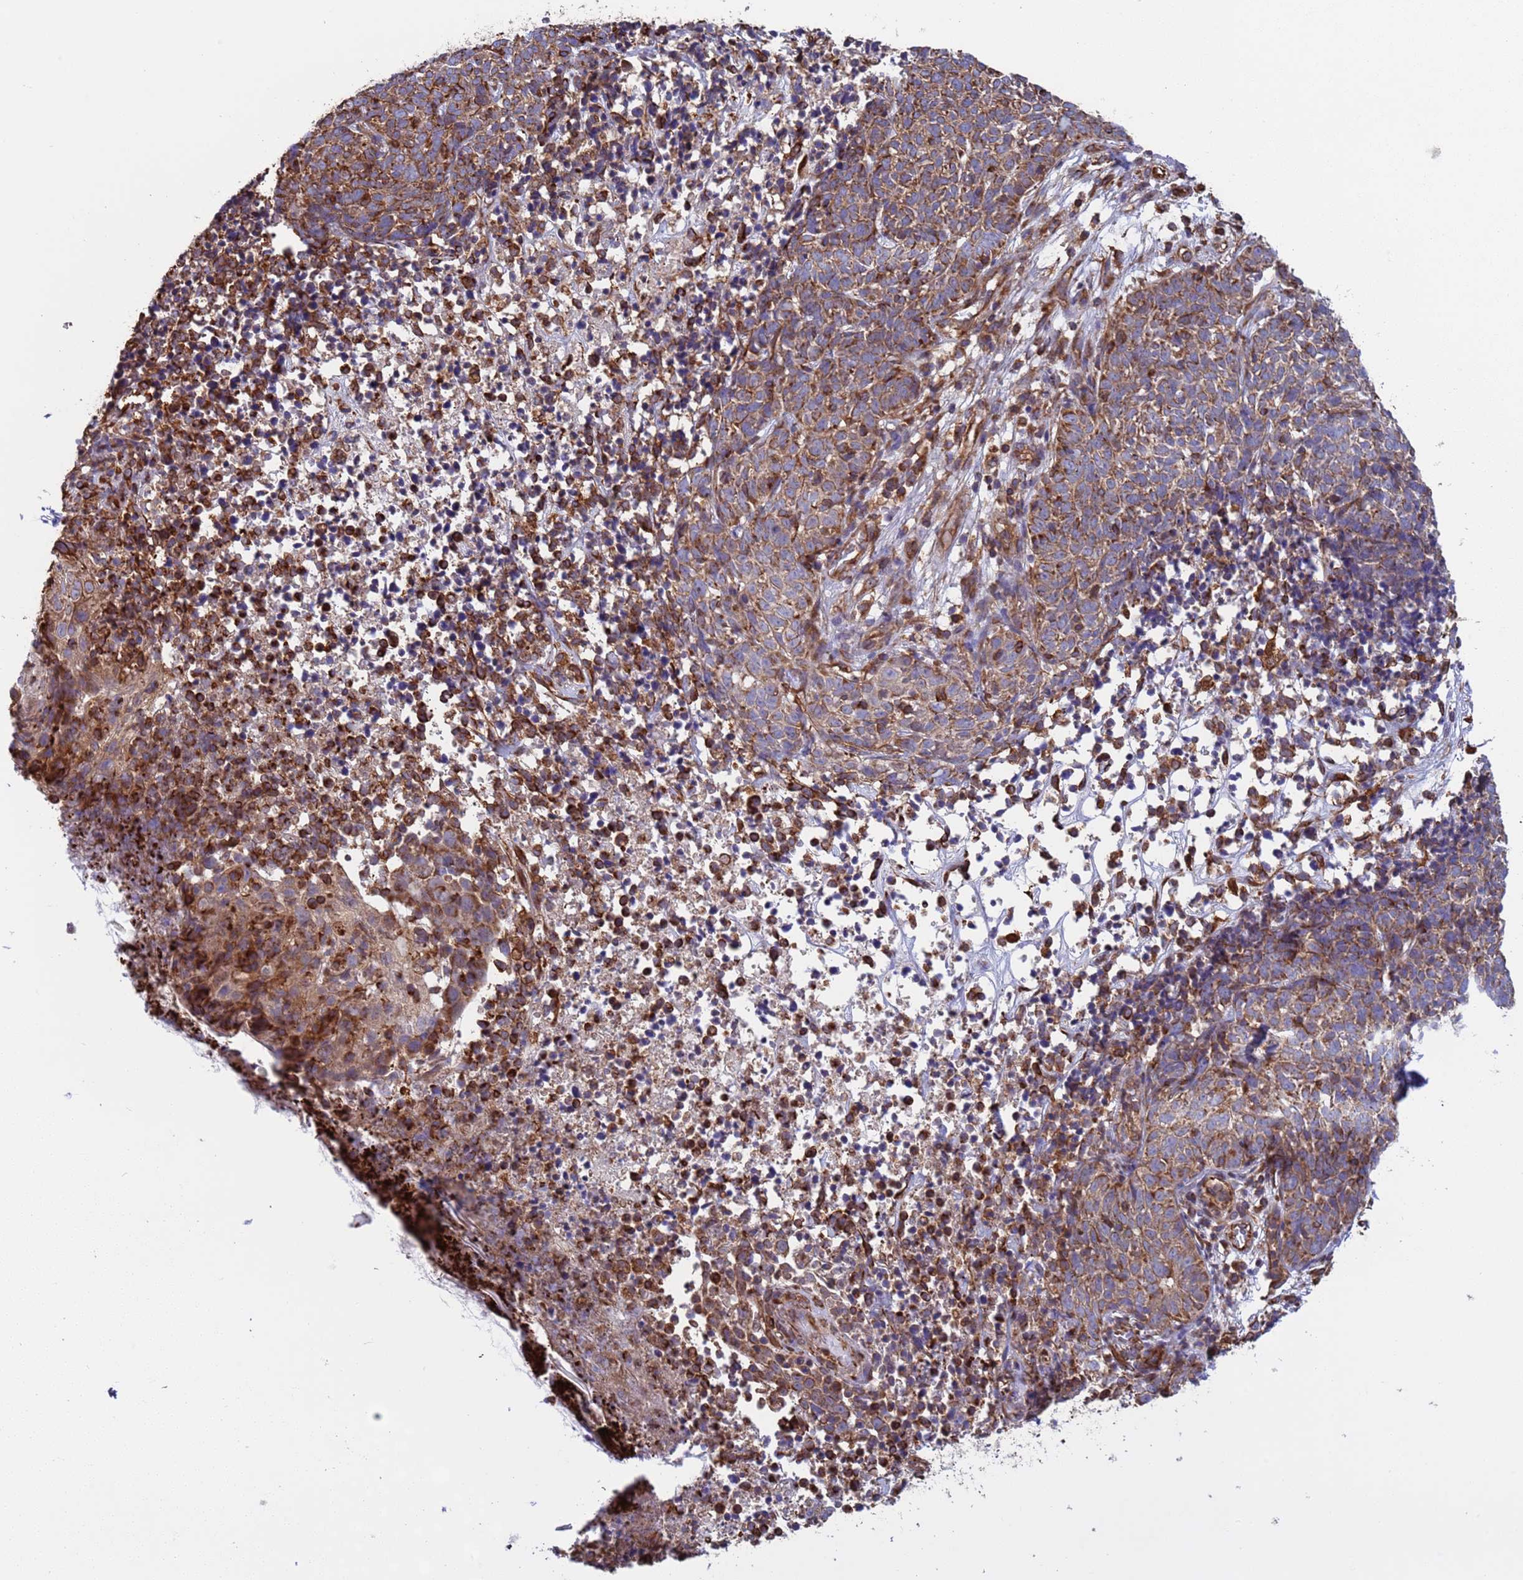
{"staining": {"intensity": "moderate", "quantity": ">75%", "location": "cytoplasmic/membranous"}, "tissue": "skin cancer", "cell_type": "Tumor cells", "image_type": "cancer", "snomed": [{"axis": "morphology", "description": "Basal cell carcinoma"}, {"axis": "topography", "description": "Skin"}], "caption": "Human skin cancer (basal cell carcinoma) stained for a protein (brown) exhibits moderate cytoplasmic/membranous positive expression in approximately >75% of tumor cells.", "gene": "NUDT12", "patient": {"sex": "female", "age": 84}}